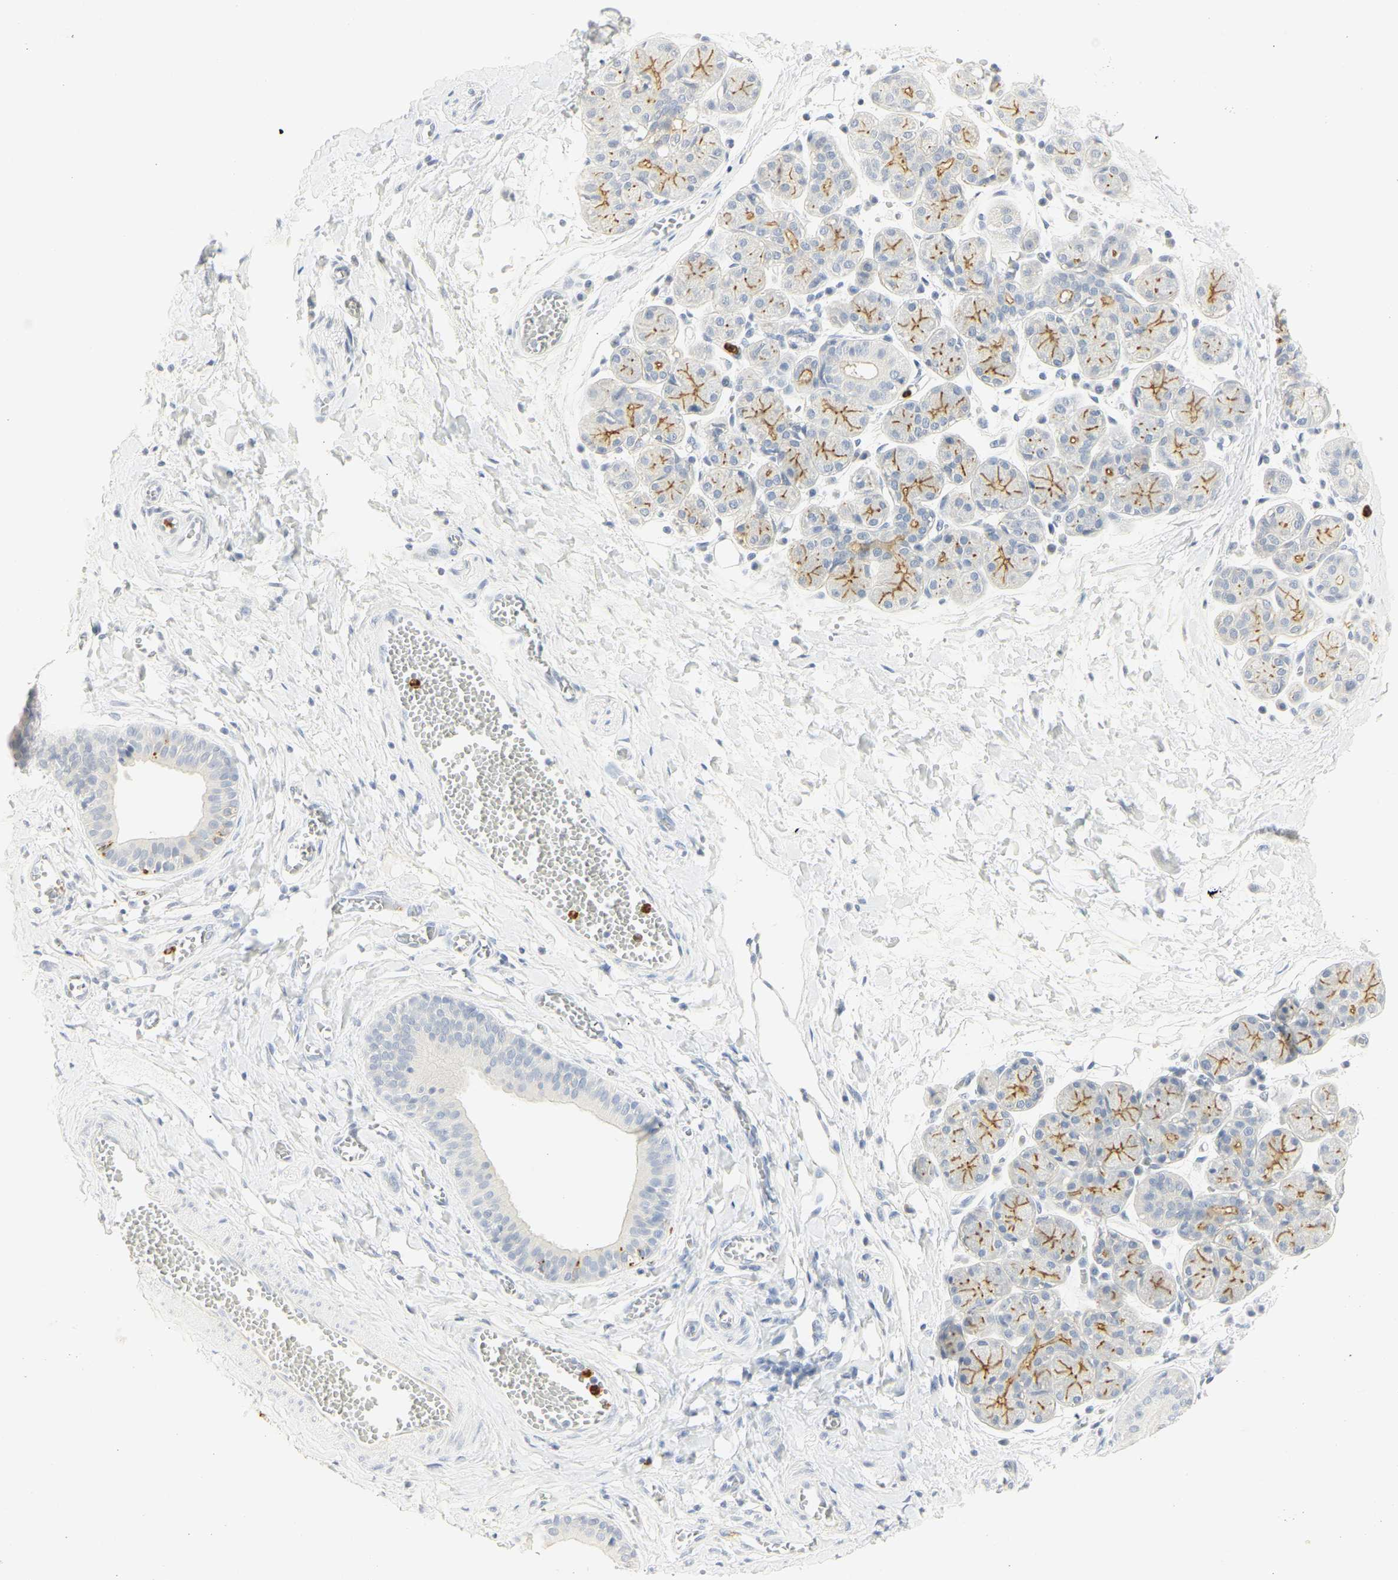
{"staining": {"intensity": "moderate", "quantity": "25%-75%", "location": "cytoplasmic/membranous"}, "tissue": "salivary gland", "cell_type": "Glandular cells", "image_type": "normal", "snomed": [{"axis": "morphology", "description": "Normal tissue, NOS"}, {"axis": "morphology", "description": "Inflammation, NOS"}, {"axis": "topography", "description": "Lymph node"}, {"axis": "topography", "description": "Salivary gland"}], "caption": "This is a photomicrograph of immunohistochemistry staining of normal salivary gland, which shows moderate expression in the cytoplasmic/membranous of glandular cells.", "gene": "CEACAM5", "patient": {"sex": "male", "age": 3}}